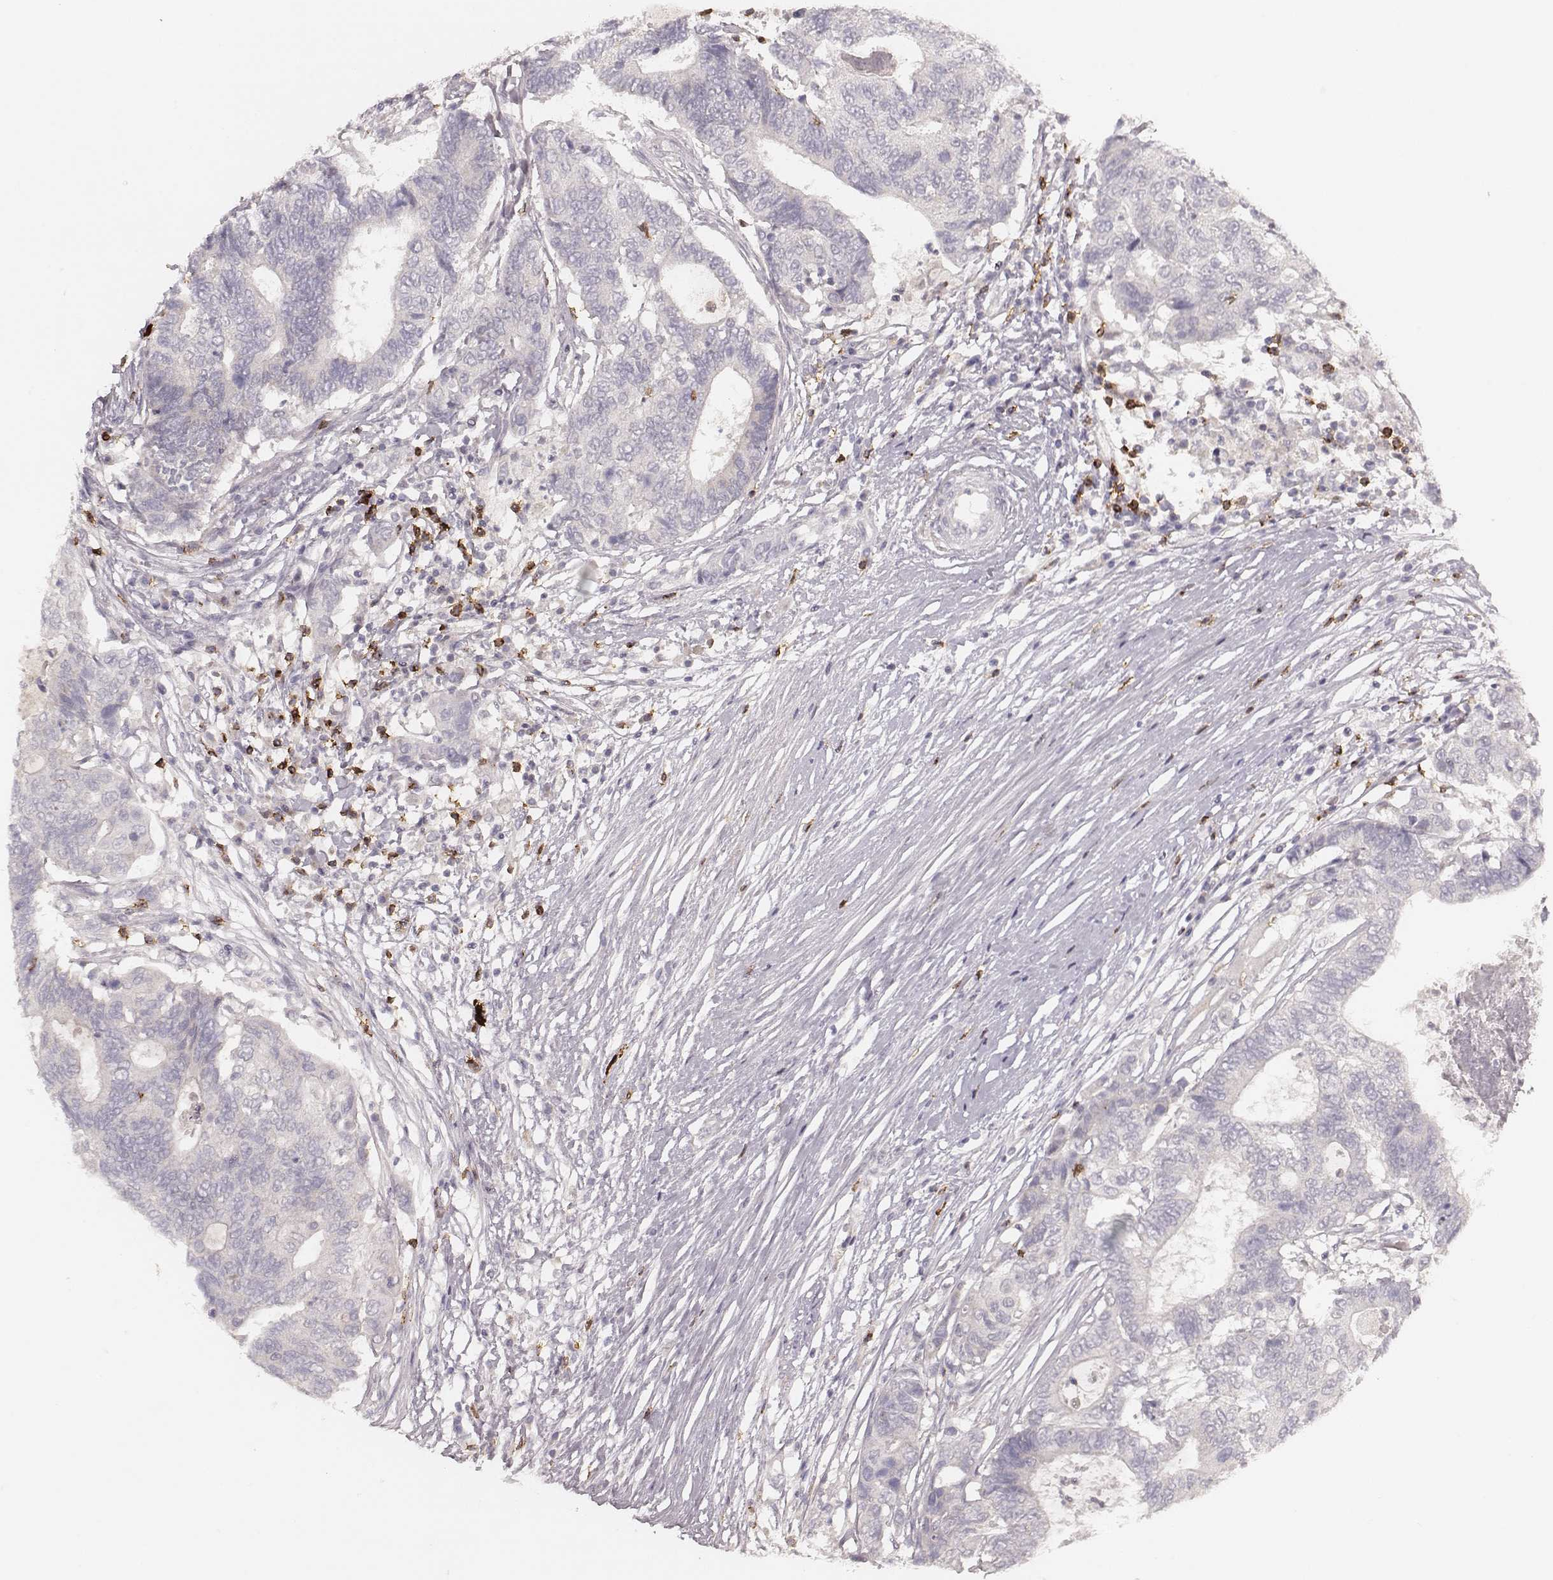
{"staining": {"intensity": "negative", "quantity": "none", "location": "none"}, "tissue": "colorectal cancer", "cell_type": "Tumor cells", "image_type": "cancer", "snomed": [{"axis": "morphology", "description": "Adenocarcinoma, NOS"}, {"axis": "topography", "description": "Colon"}], "caption": "Colorectal cancer was stained to show a protein in brown. There is no significant positivity in tumor cells.", "gene": "CD8A", "patient": {"sex": "female", "age": 48}}